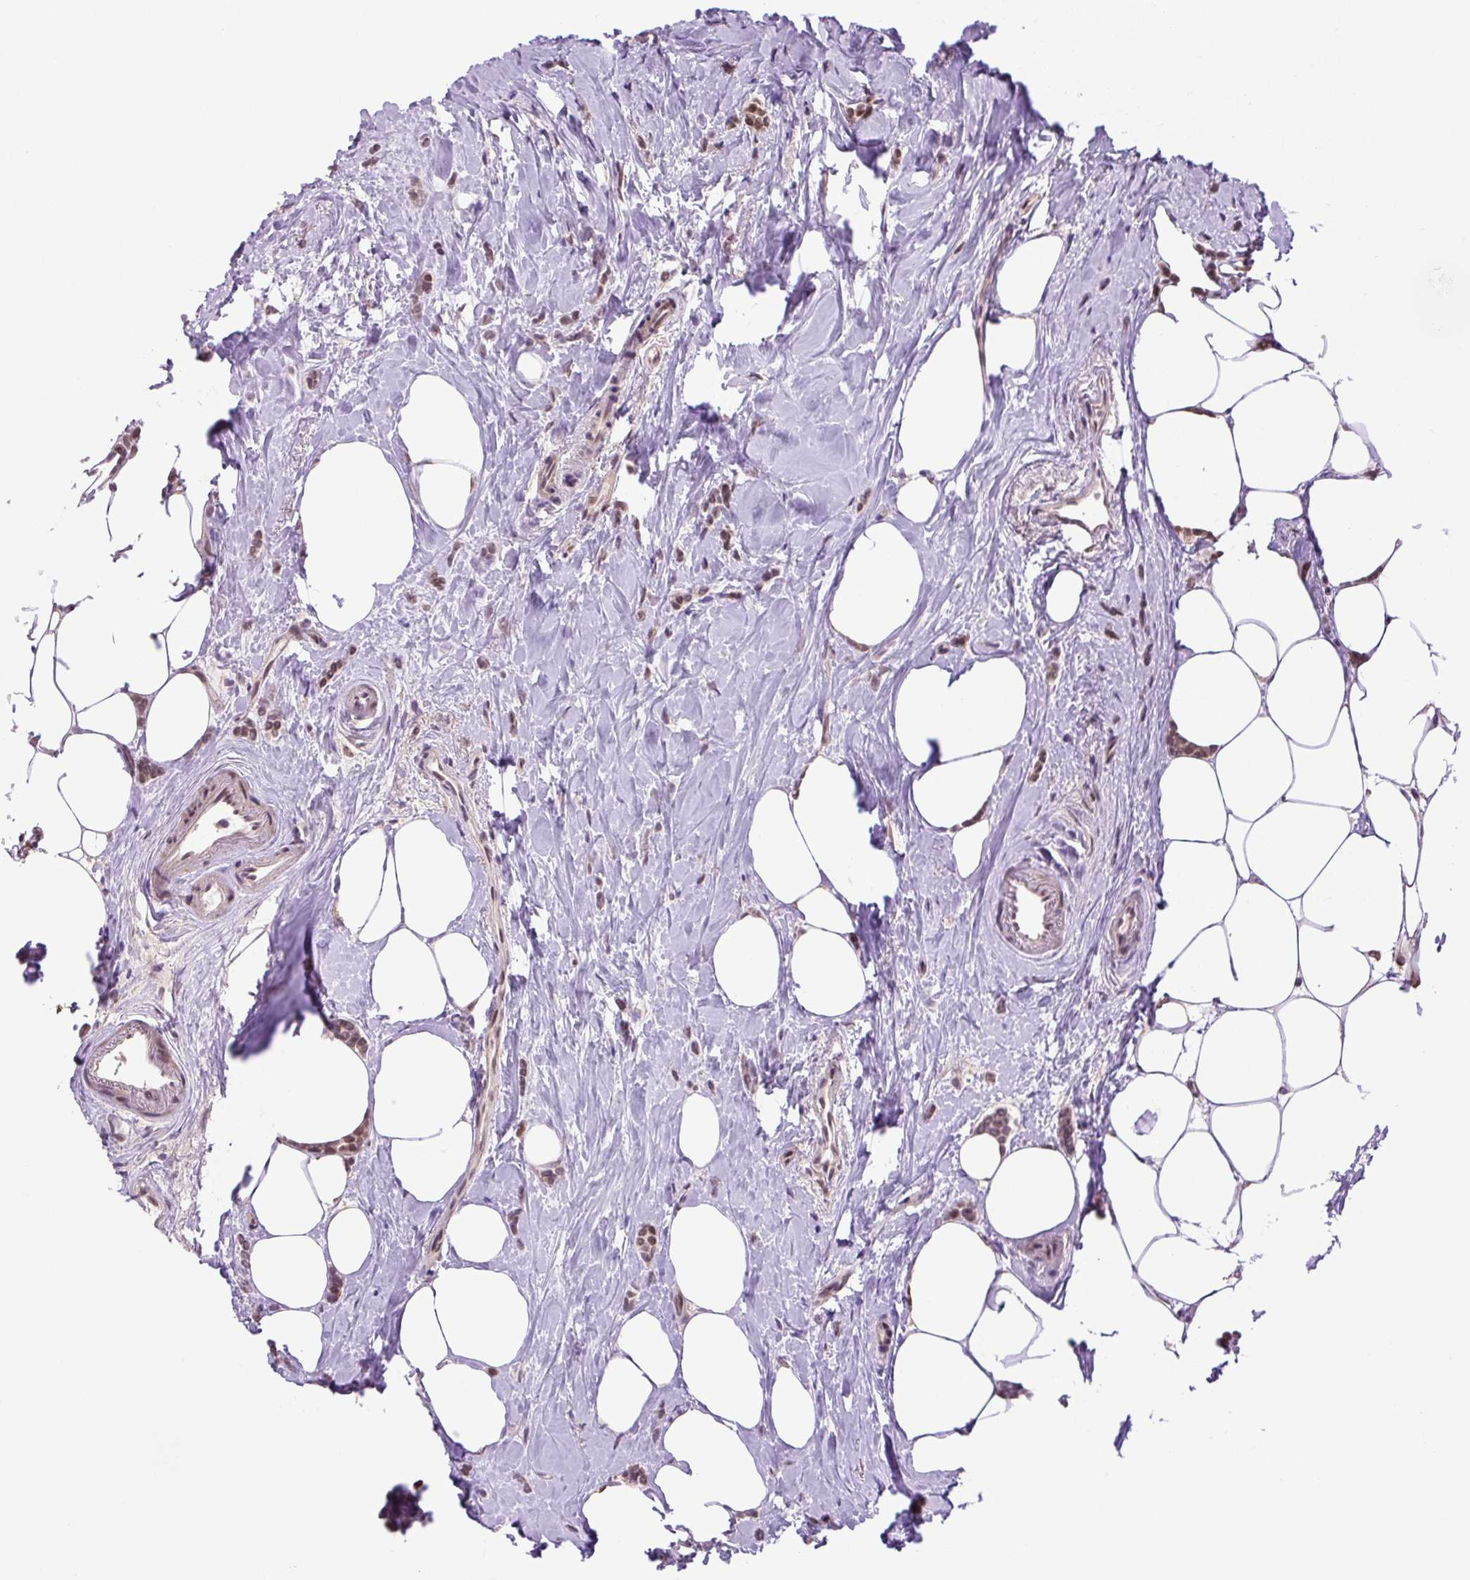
{"staining": {"intensity": "moderate", "quantity": ">75%", "location": "nuclear"}, "tissue": "breast cancer", "cell_type": "Tumor cells", "image_type": "cancer", "snomed": [{"axis": "morphology", "description": "Lobular carcinoma"}, {"axis": "topography", "description": "Breast"}], "caption": "Moderate nuclear staining for a protein is present in approximately >75% of tumor cells of lobular carcinoma (breast) using IHC.", "gene": "KPNA1", "patient": {"sex": "female", "age": 84}}